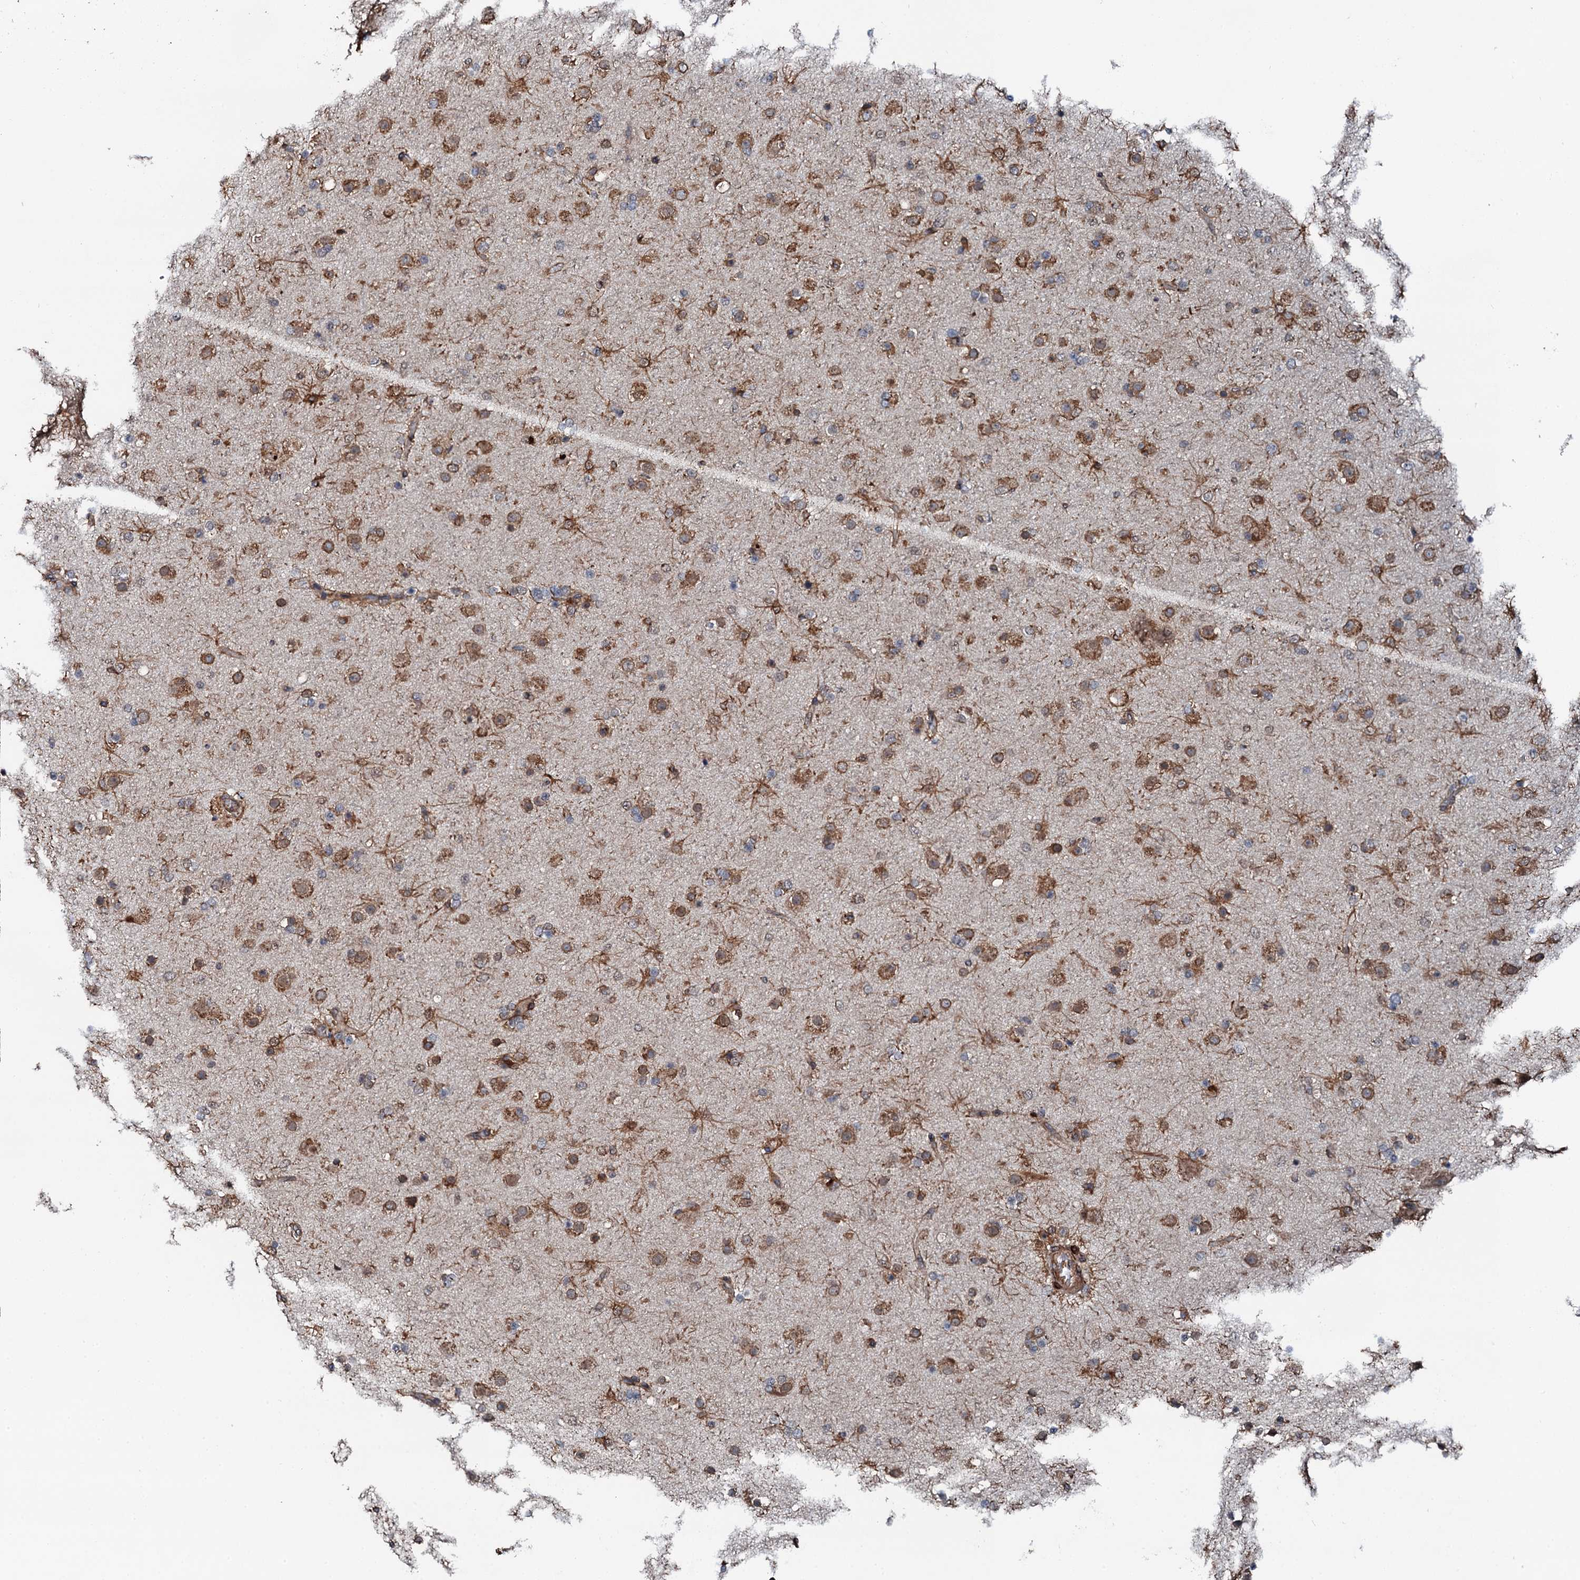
{"staining": {"intensity": "moderate", "quantity": "25%-75%", "location": "cytoplasmic/membranous"}, "tissue": "glioma", "cell_type": "Tumor cells", "image_type": "cancer", "snomed": [{"axis": "morphology", "description": "Glioma, malignant, Low grade"}, {"axis": "topography", "description": "Brain"}], "caption": "DAB (3,3'-diaminobenzidine) immunohistochemical staining of malignant glioma (low-grade) displays moderate cytoplasmic/membranous protein expression in approximately 25%-75% of tumor cells.", "gene": "EDC4", "patient": {"sex": "male", "age": 65}}